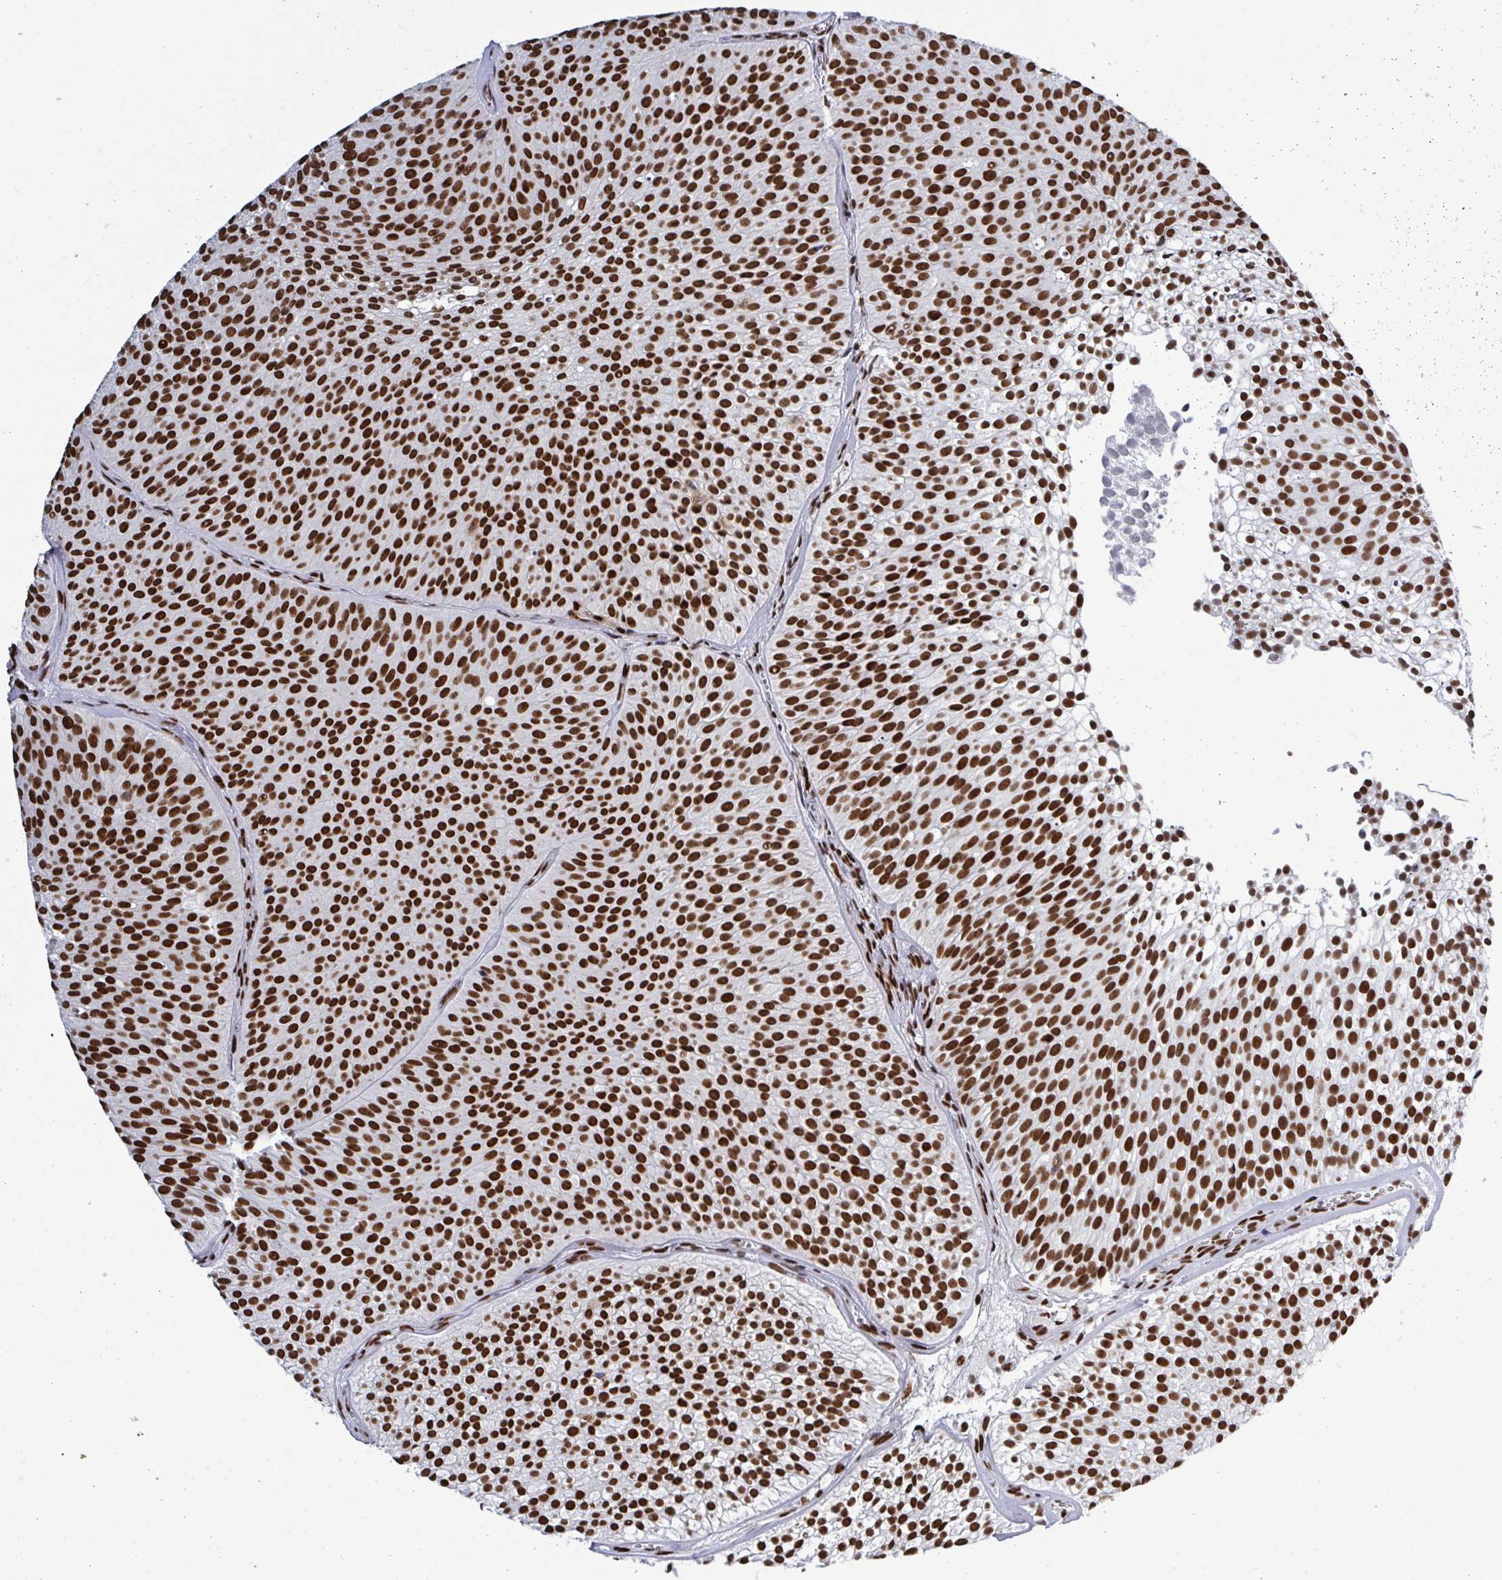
{"staining": {"intensity": "strong", "quantity": ">75%", "location": "nuclear"}, "tissue": "urothelial cancer", "cell_type": "Tumor cells", "image_type": "cancer", "snomed": [{"axis": "morphology", "description": "Urothelial carcinoma, Low grade"}, {"axis": "topography", "description": "Urinary bladder"}], "caption": "Urothelial cancer was stained to show a protein in brown. There is high levels of strong nuclear staining in approximately >75% of tumor cells.", "gene": "ZNF607", "patient": {"sex": "male", "age": 91}}